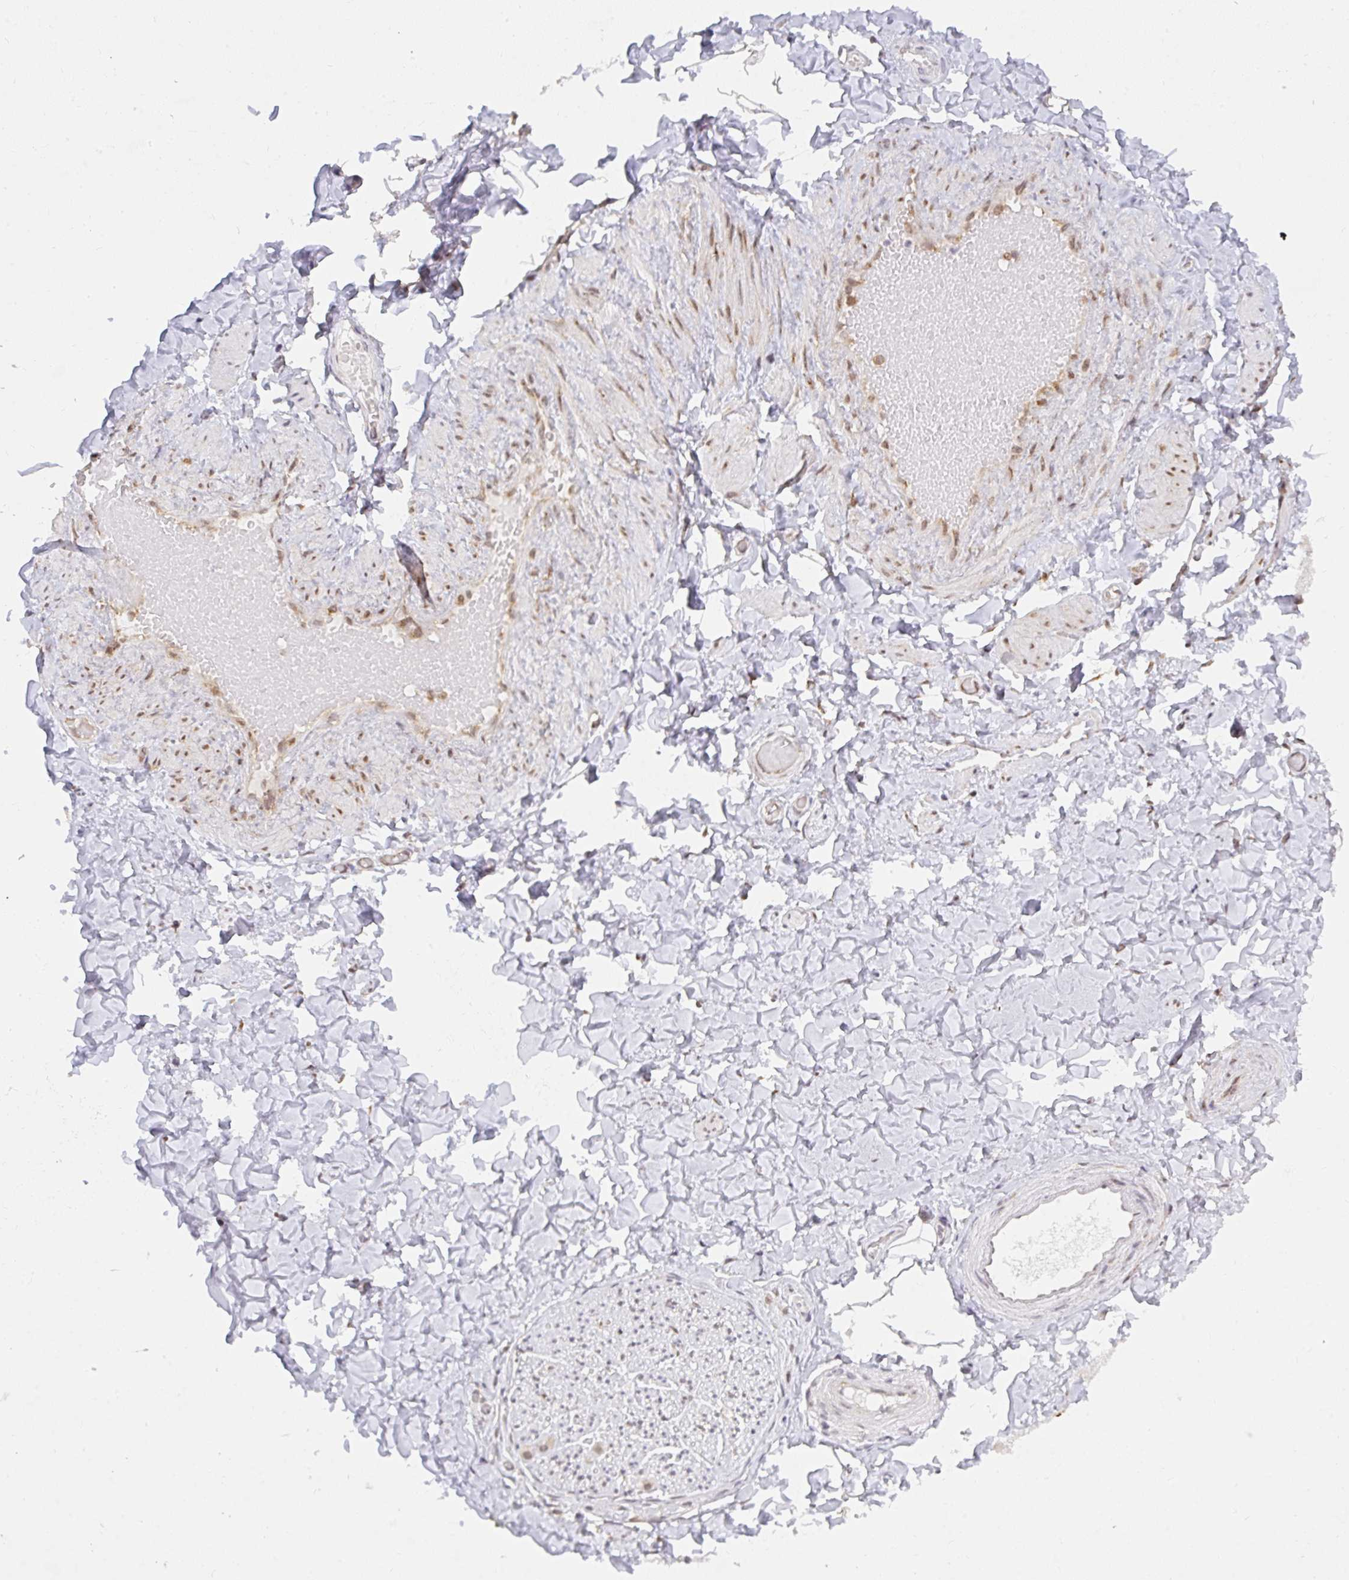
{"staining": {"intensity": "negative", "quantity": "none", "location": "none"}, "tissue": "adipose tissue", "cell_type": "Adipocytes", "image_type": "normal", "snomed": [{"axis": "morphology", "description": "Normal tissue, NOS"}, {"axis": "topography", "description": "Soft tissue"}, {"axis": "topography", "description": "Adipose tissue"}, {"axis": "topography", "description": "Vascular tissue"}, {"axis": "topography", "description": "Peripheral nerve tissue"}], "caption": "This is an immunohistochemistry micrograph of benign adipose tissue. There is no expression in adipocytes.", "gene": "SYNCRIP", "patient": {"sex": "male", "age": 29}}